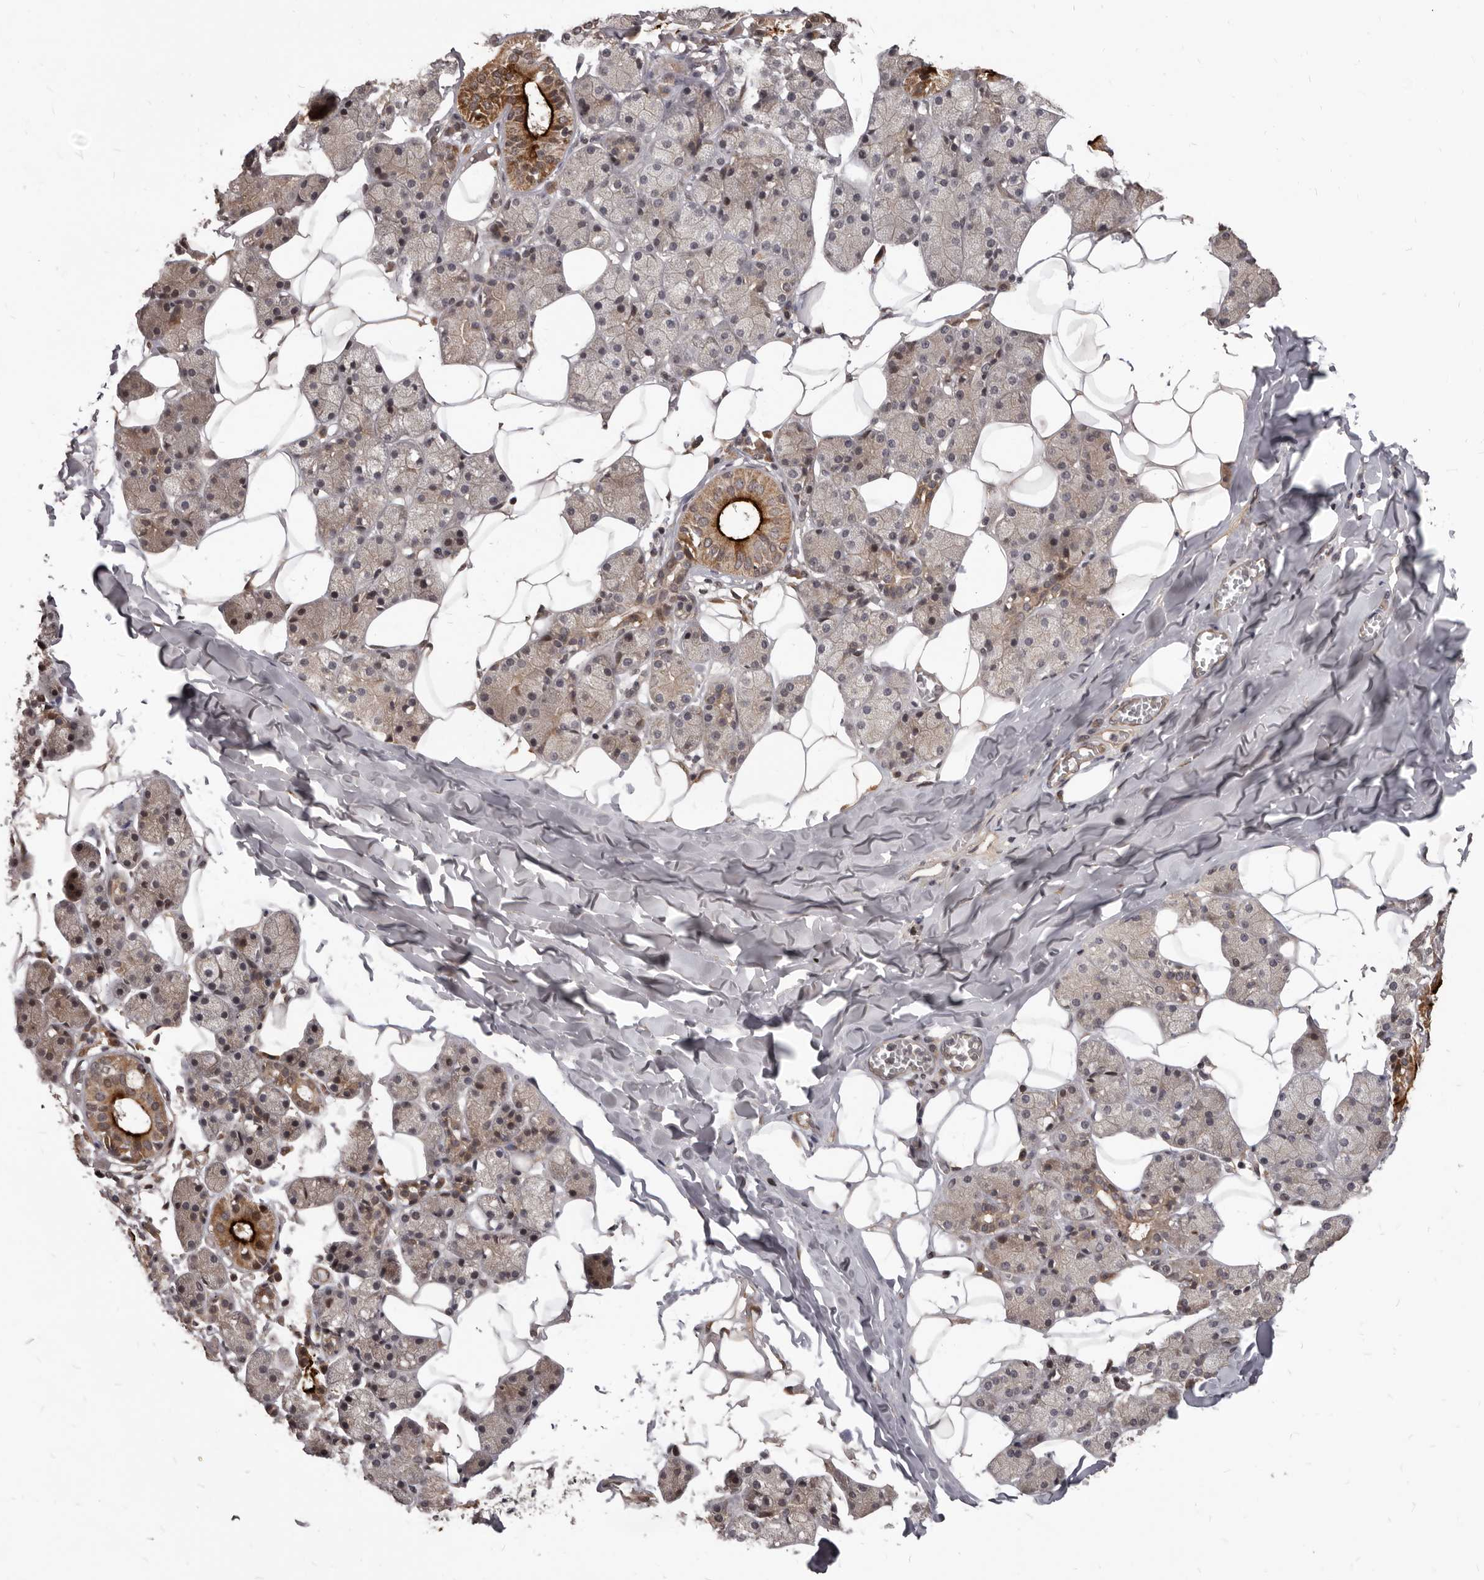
{"staining": {"intensity": "strong", "quantity": "<25%", "location": "cytoplasmic/membranous"}, "tissue": "salivary gland", "cell_type": "Glandular cells", "image_type": "normal", "snomed": [{"axis": "morphology", "description": "Normal tissue, NOS"}, {"axis": "topography", "description": "Salivary gland"}], "caption": "Protein staining displays strong cytoplasmic/membranous positivity in approximately <25% of glandular cells in benign salivary gland.", "gene": "GABPB2", "patient": {"sex": "female", "age": 33}}